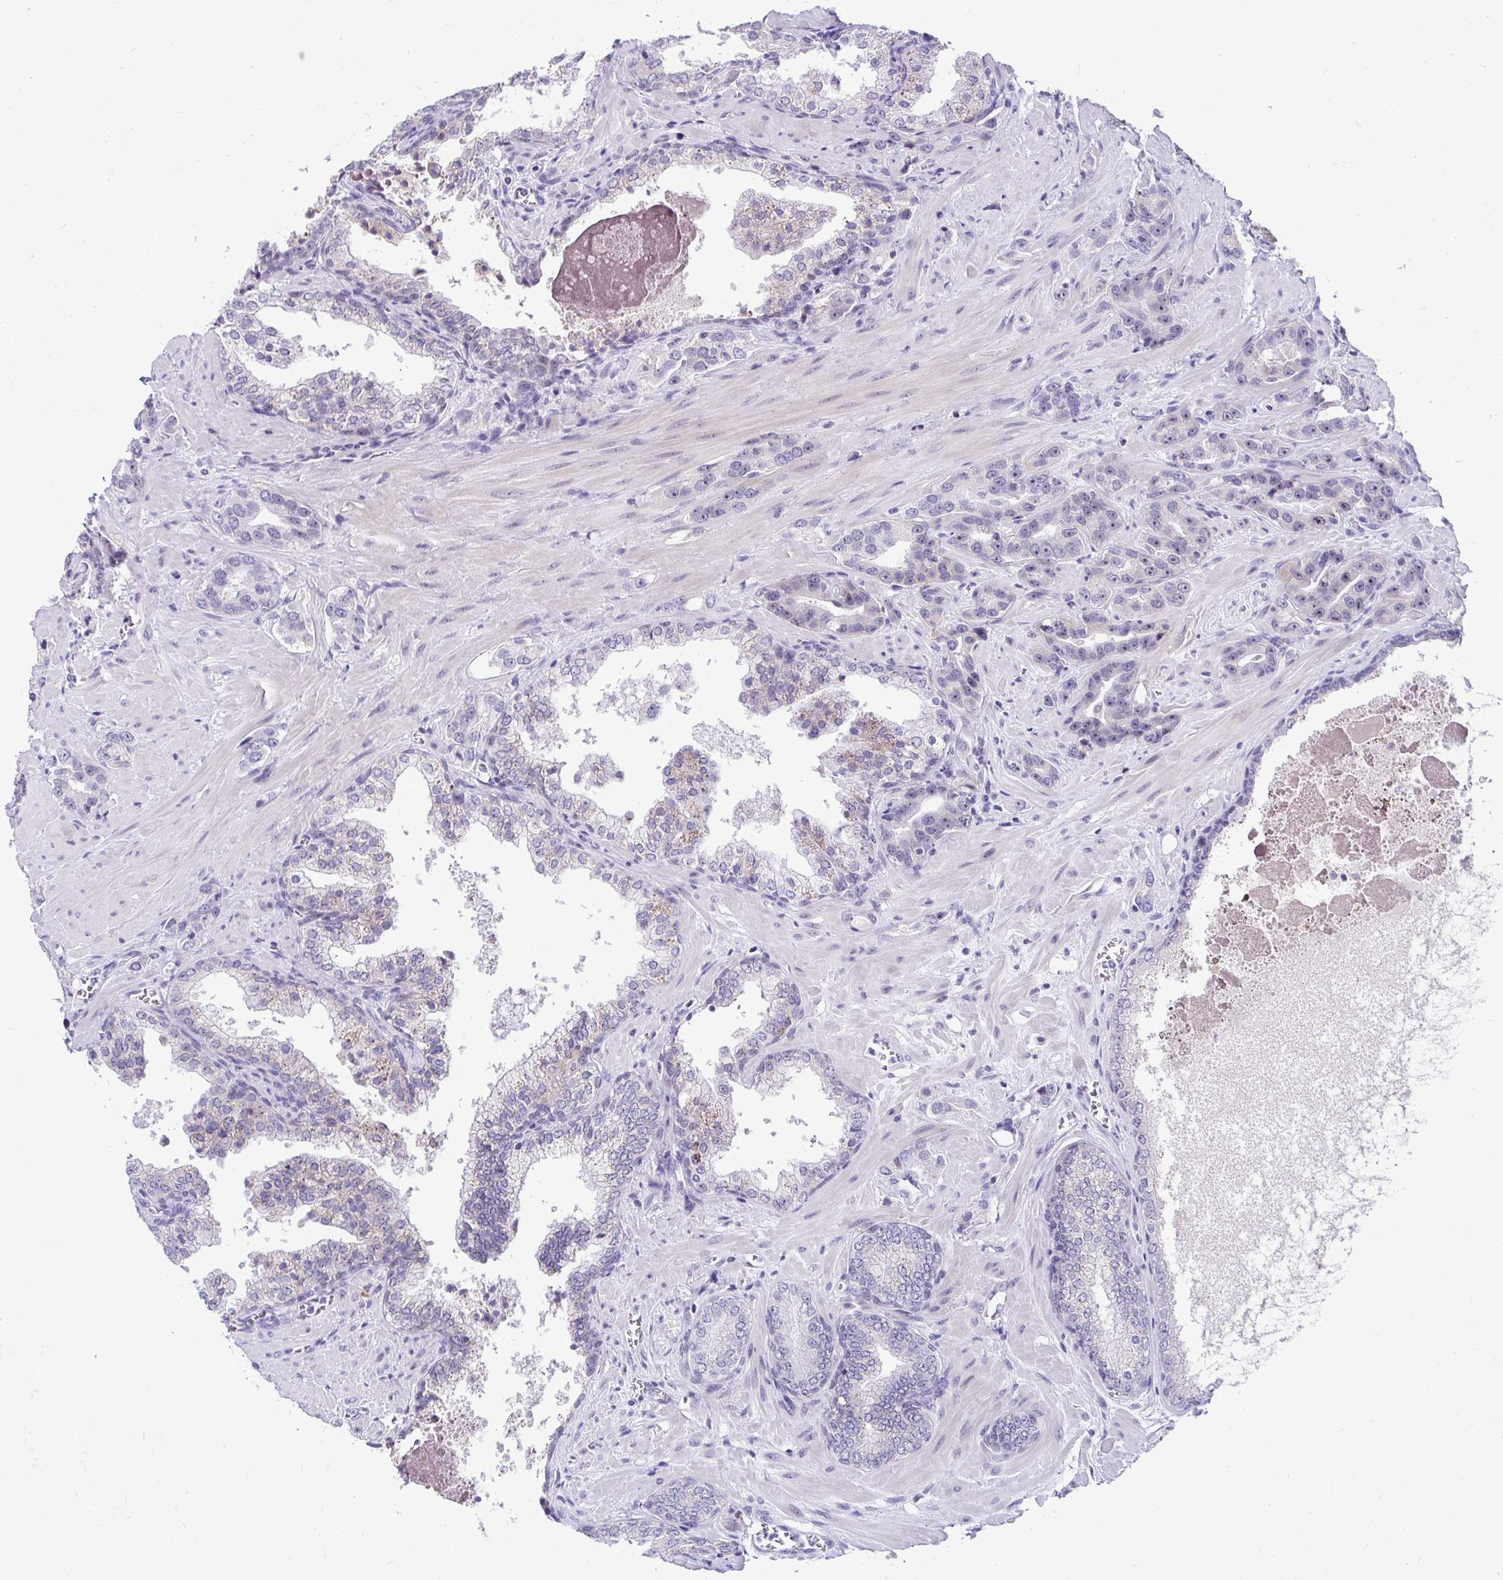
{"staining": {"intensity": "weak", "quantity": "<25%", "location": "nuclear"}, "tissue": "prostate cancer", "cell_type": "Tumor cells", "image_type": "cancer", "snomed": [{"axis": "morphology", "description": "Adenocarcinoma, High grade"}, {"axis": "topography", "description": "Prostate"}], "caption": "A high-resolution histopathology image shows IHC staining of prostate adenocarcinoma (high-grade), which reveals no significant positivity in tumor cells.", "gene": "NIFK", "patient": {"sex": "male", "age": 65}}